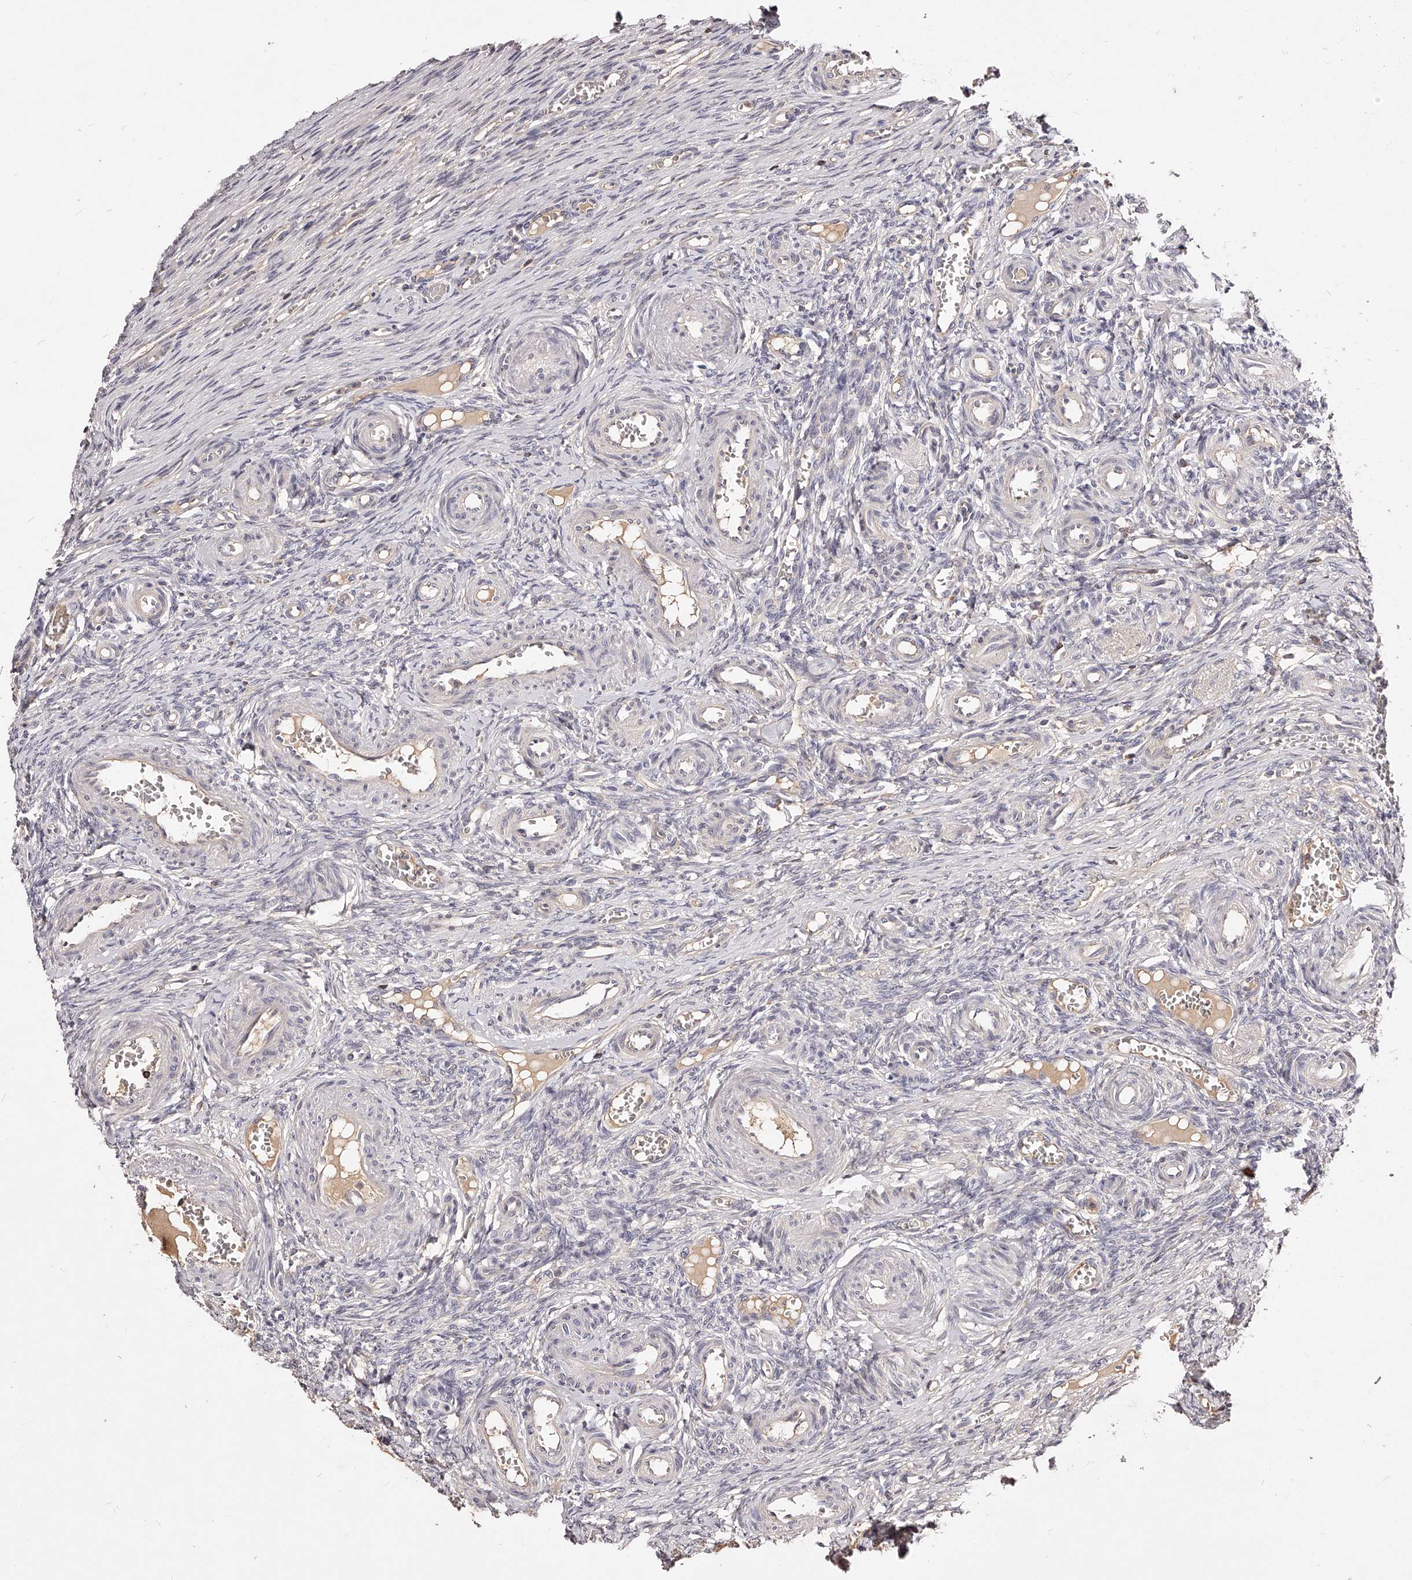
{"staining": {"intensity": "negative", "quantity": "none", "location": "none"}, "tissue": "ovary", "cell_type": "Ovarian stroma cells", "image_type": "normal", "snomed": [{"axis": "morphology", "description": "Adenocarcinoma, NOS"}, {"axis": "topography", "description": "Endometrium"}], "caption": "A photomicrograph of human ovary is negative for staining in ovarian stroma cells. Nuclei are stained in blue.", "gene": "PHACTR1", "patient": {"sex": "female", "age": 32}}